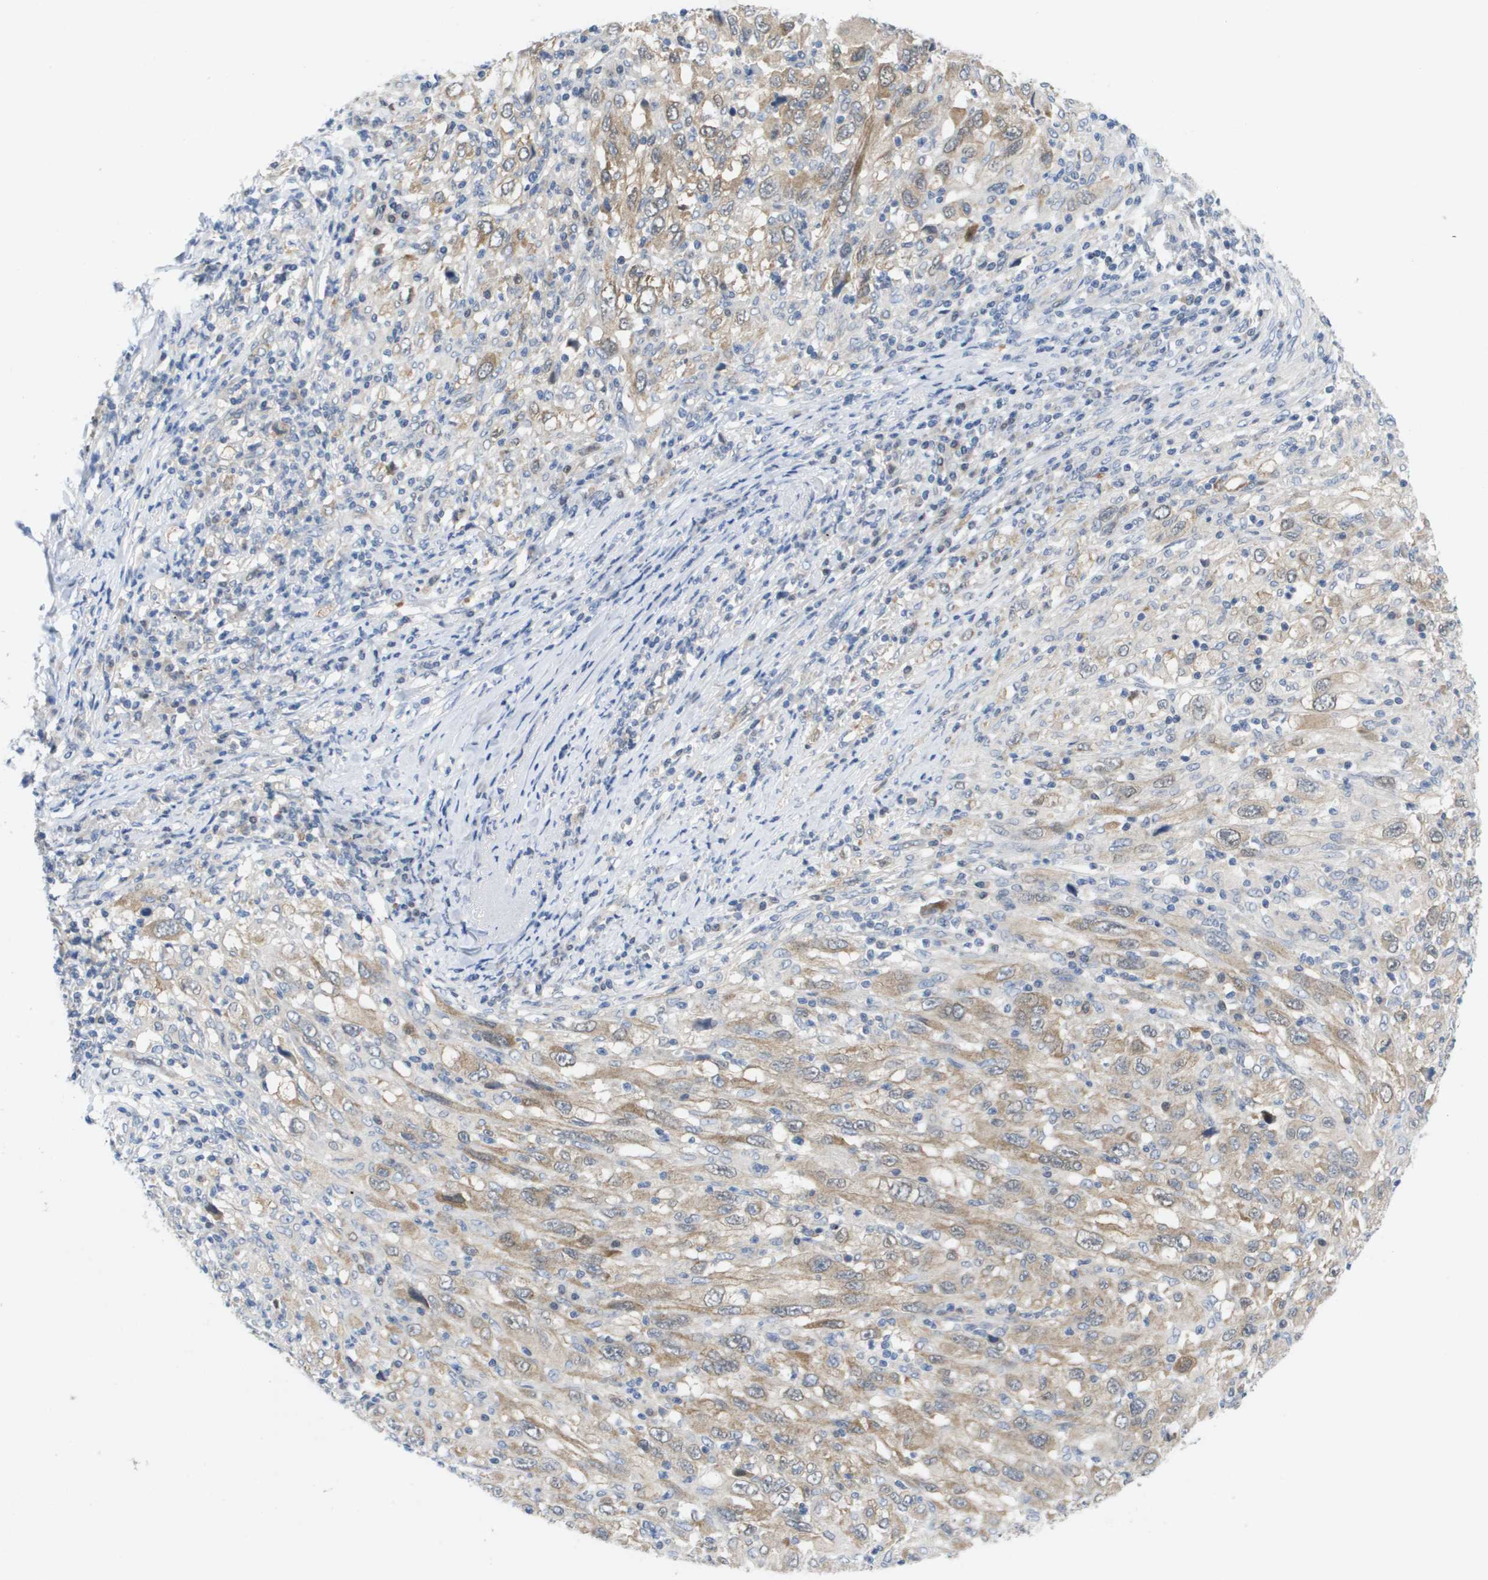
{"staining": {"intensity": "weak", "quantity": ">75%", "location": "cytoplasmic/membranous"}, "tissue": "melanoma", "cell_type": "Tumor cells", "image_type": "cancer", "snomed": [{"axis": "morphology", "description": "Malignant melanoma, Metastatic site"}, {"axis": "topography", "description": "Skin"}], "caption": "IHC (DAB) staining of human melanoma reveals weak cytoplasmic/membranous protein expression in approximately >75% of tumor cells.", "gene": "FKBP4", "patient": {"sex": "female", "age": 56}}